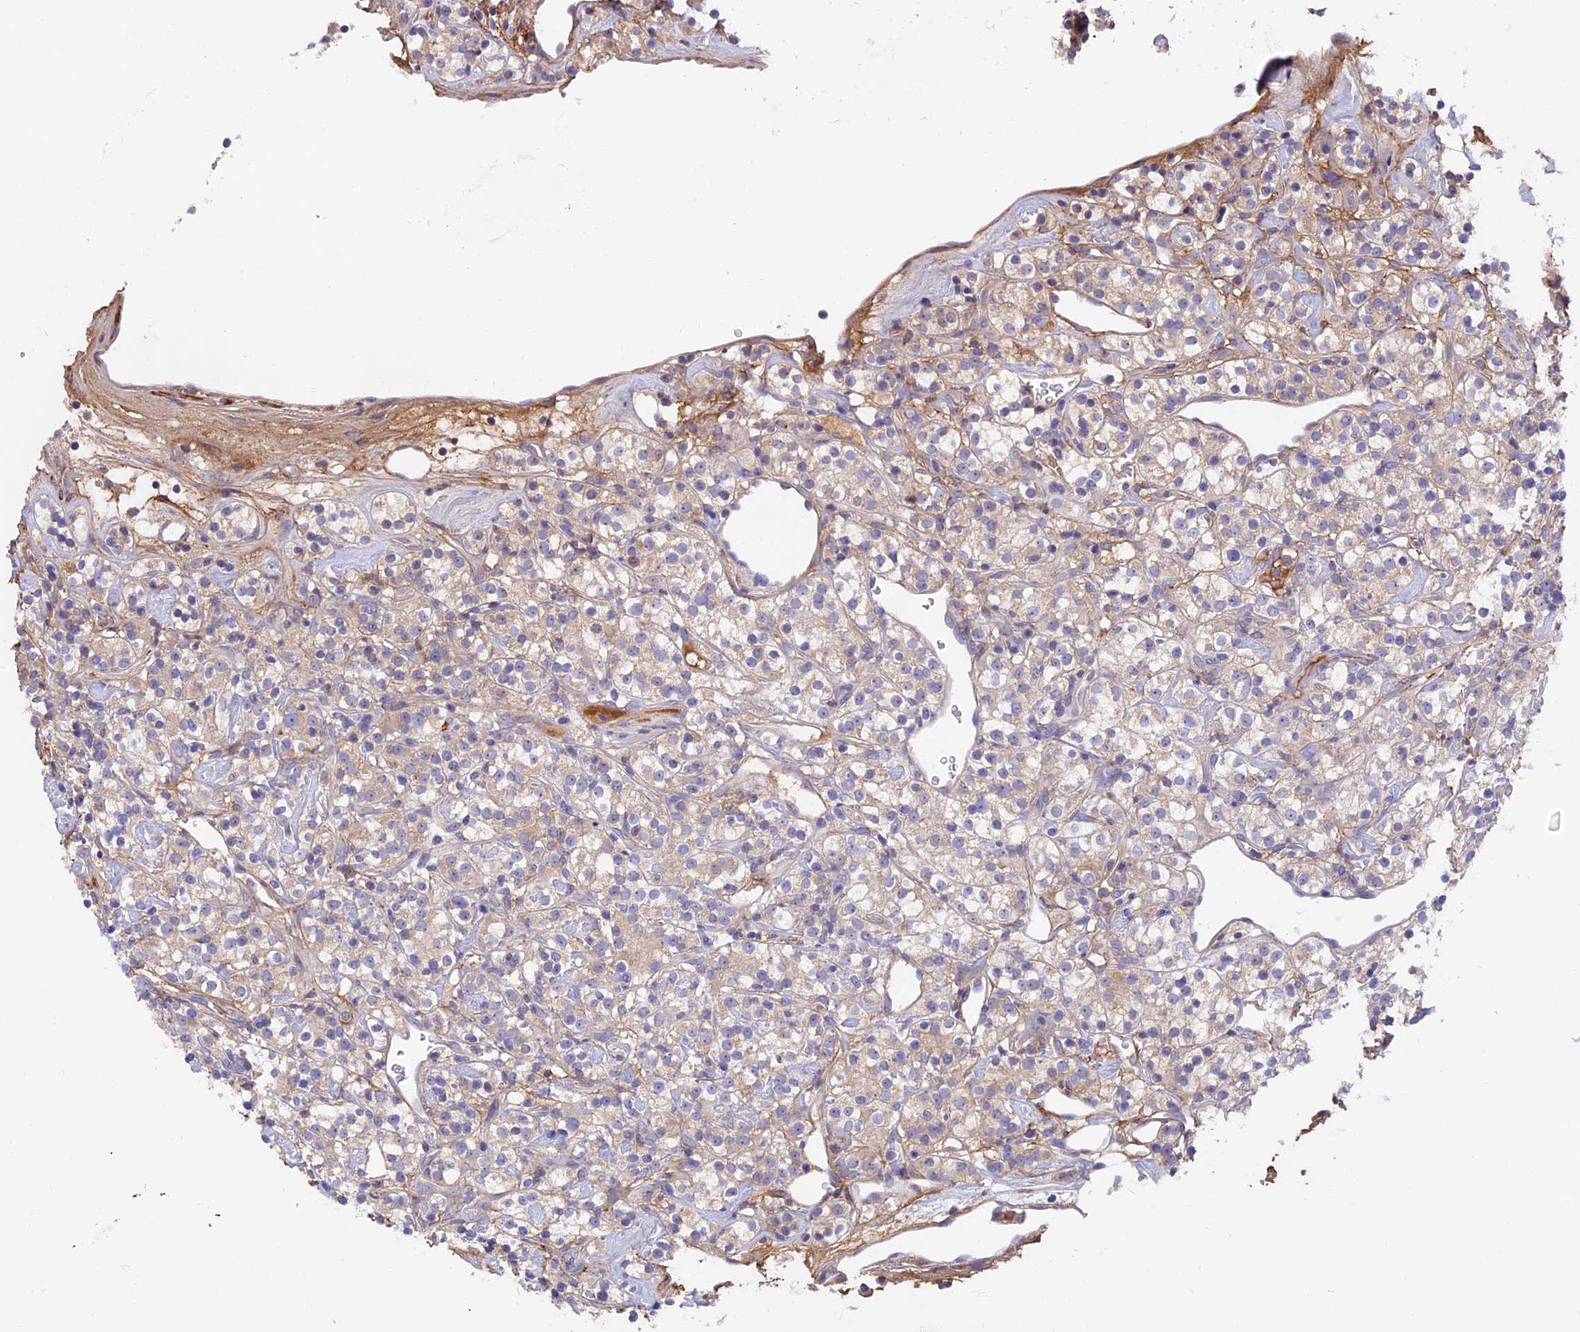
{"staining": {"intensity": "weak", "quantity": "<25%", "location": "cytoplasmic/membranous"}, "tissue": "renal cancer", "cell_type": "Tumor cells", "image_type": "cancer", "snomed": [{"axis": "morphology", "description": "Adenocarcinoma, NOS"}, {"axis": "topography", "description": "Kidney"}], "caption": "Tumor cells show no significant protein staining in renal cancer.", "gene": "COL4A3", "patient": {"sex": "male", "age": 77}}